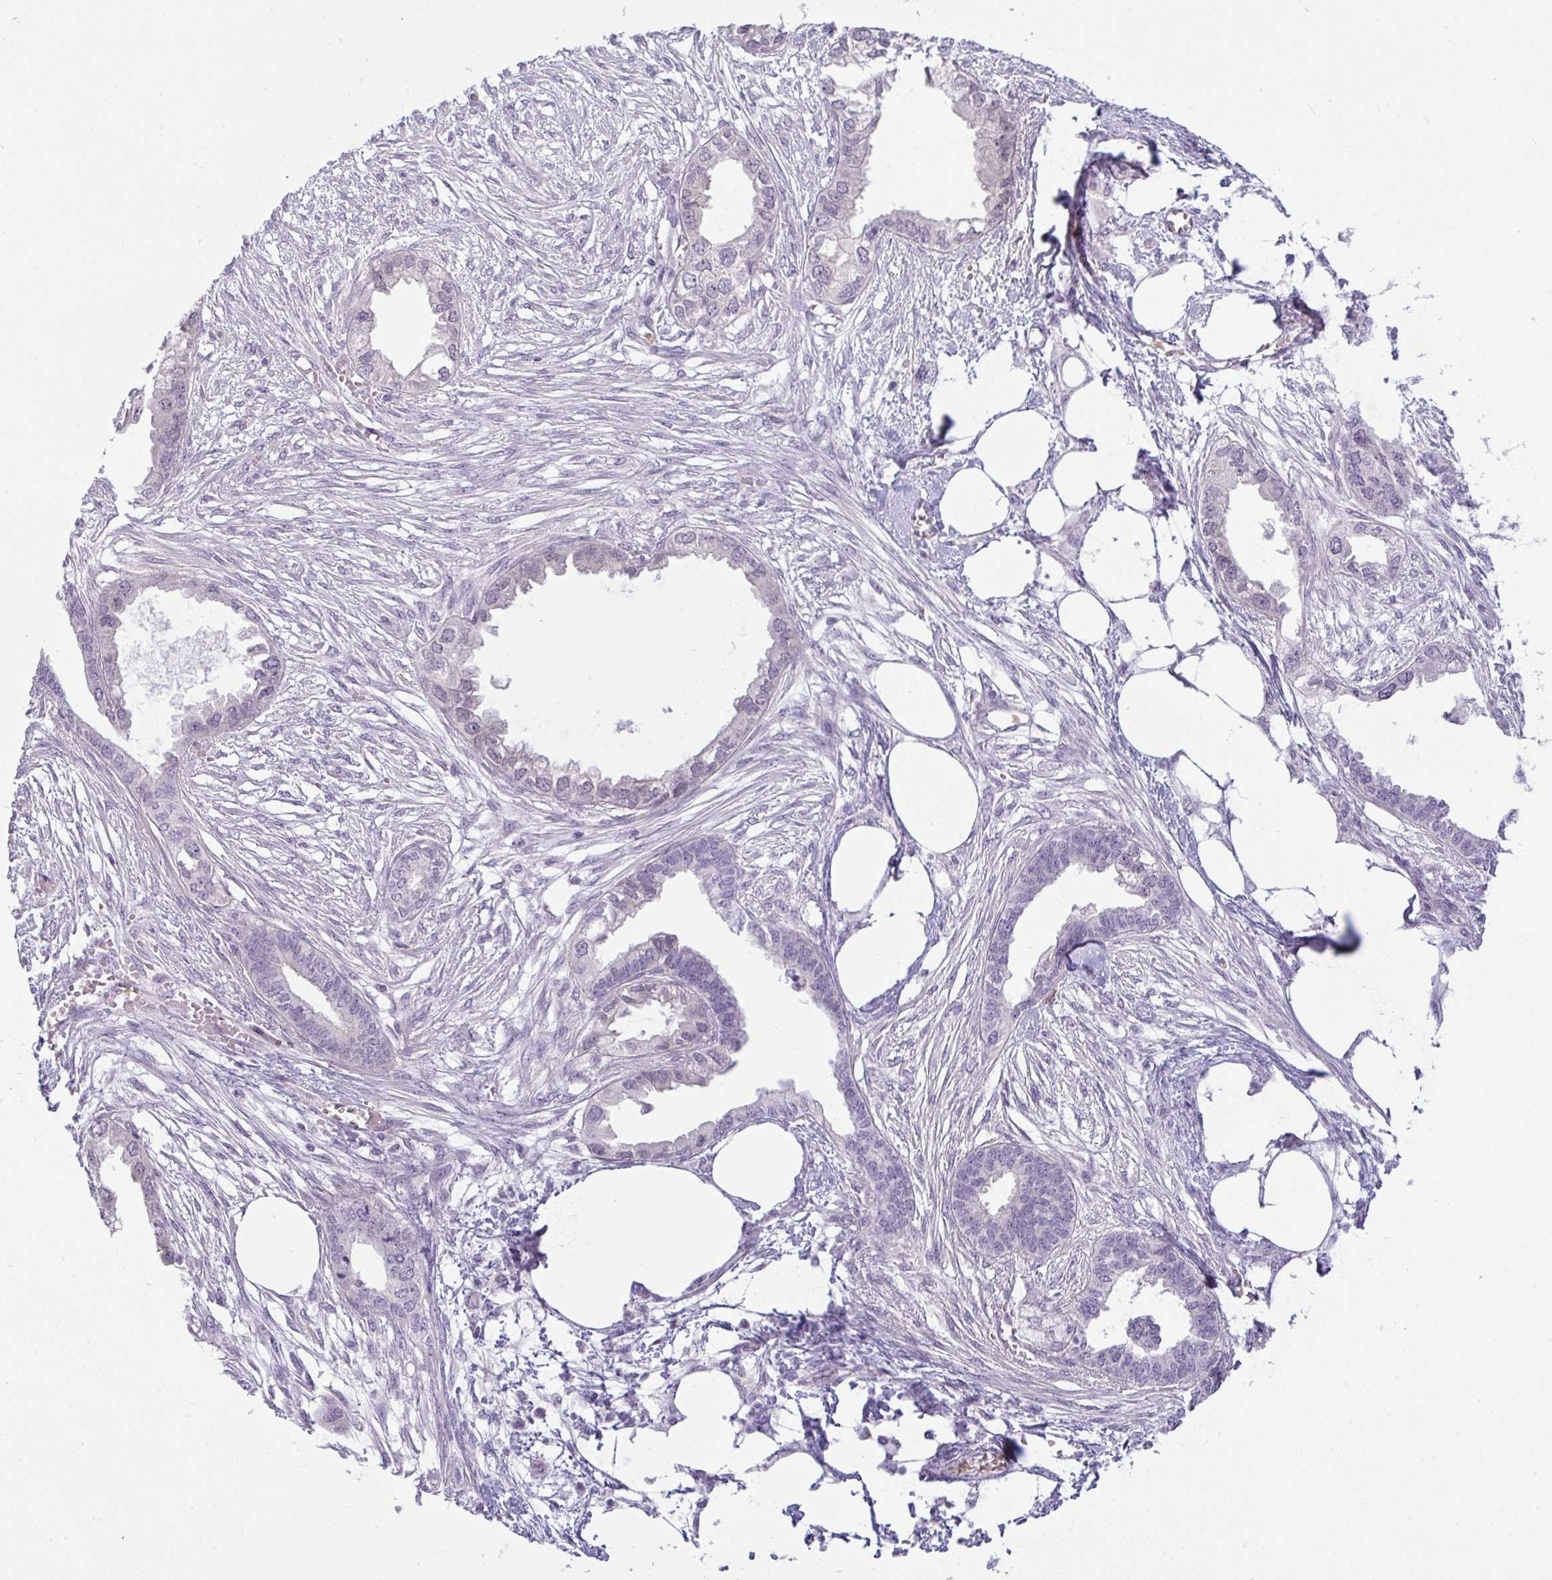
{"staining": {"intensity": "negative", "quantity": "none", "location": "none"}, "tissue": "endometrial cancer", "cell_type": "Tumor cells", "image_type": "cancer", "snomed": [{"axis": "morphology", "description": "Adenocarcinoma, NOS"}, {"axis": "morphology", "description": "Adenocarcinoma, metastatic, NOS"}, {"axis": "topography", "description": "Adipose tissue"}, {"axis": "topography", "description": "Endometrium"}], "caption": "This histopathology image is of adenocarcinoma (endometrial) stained with IHC to label a protein in brown with the nuclei are counter-stained blue. There is no staining in tumor cells.", "gene": "DZIP1", "patient": {"sex": "female", "age": 67}}